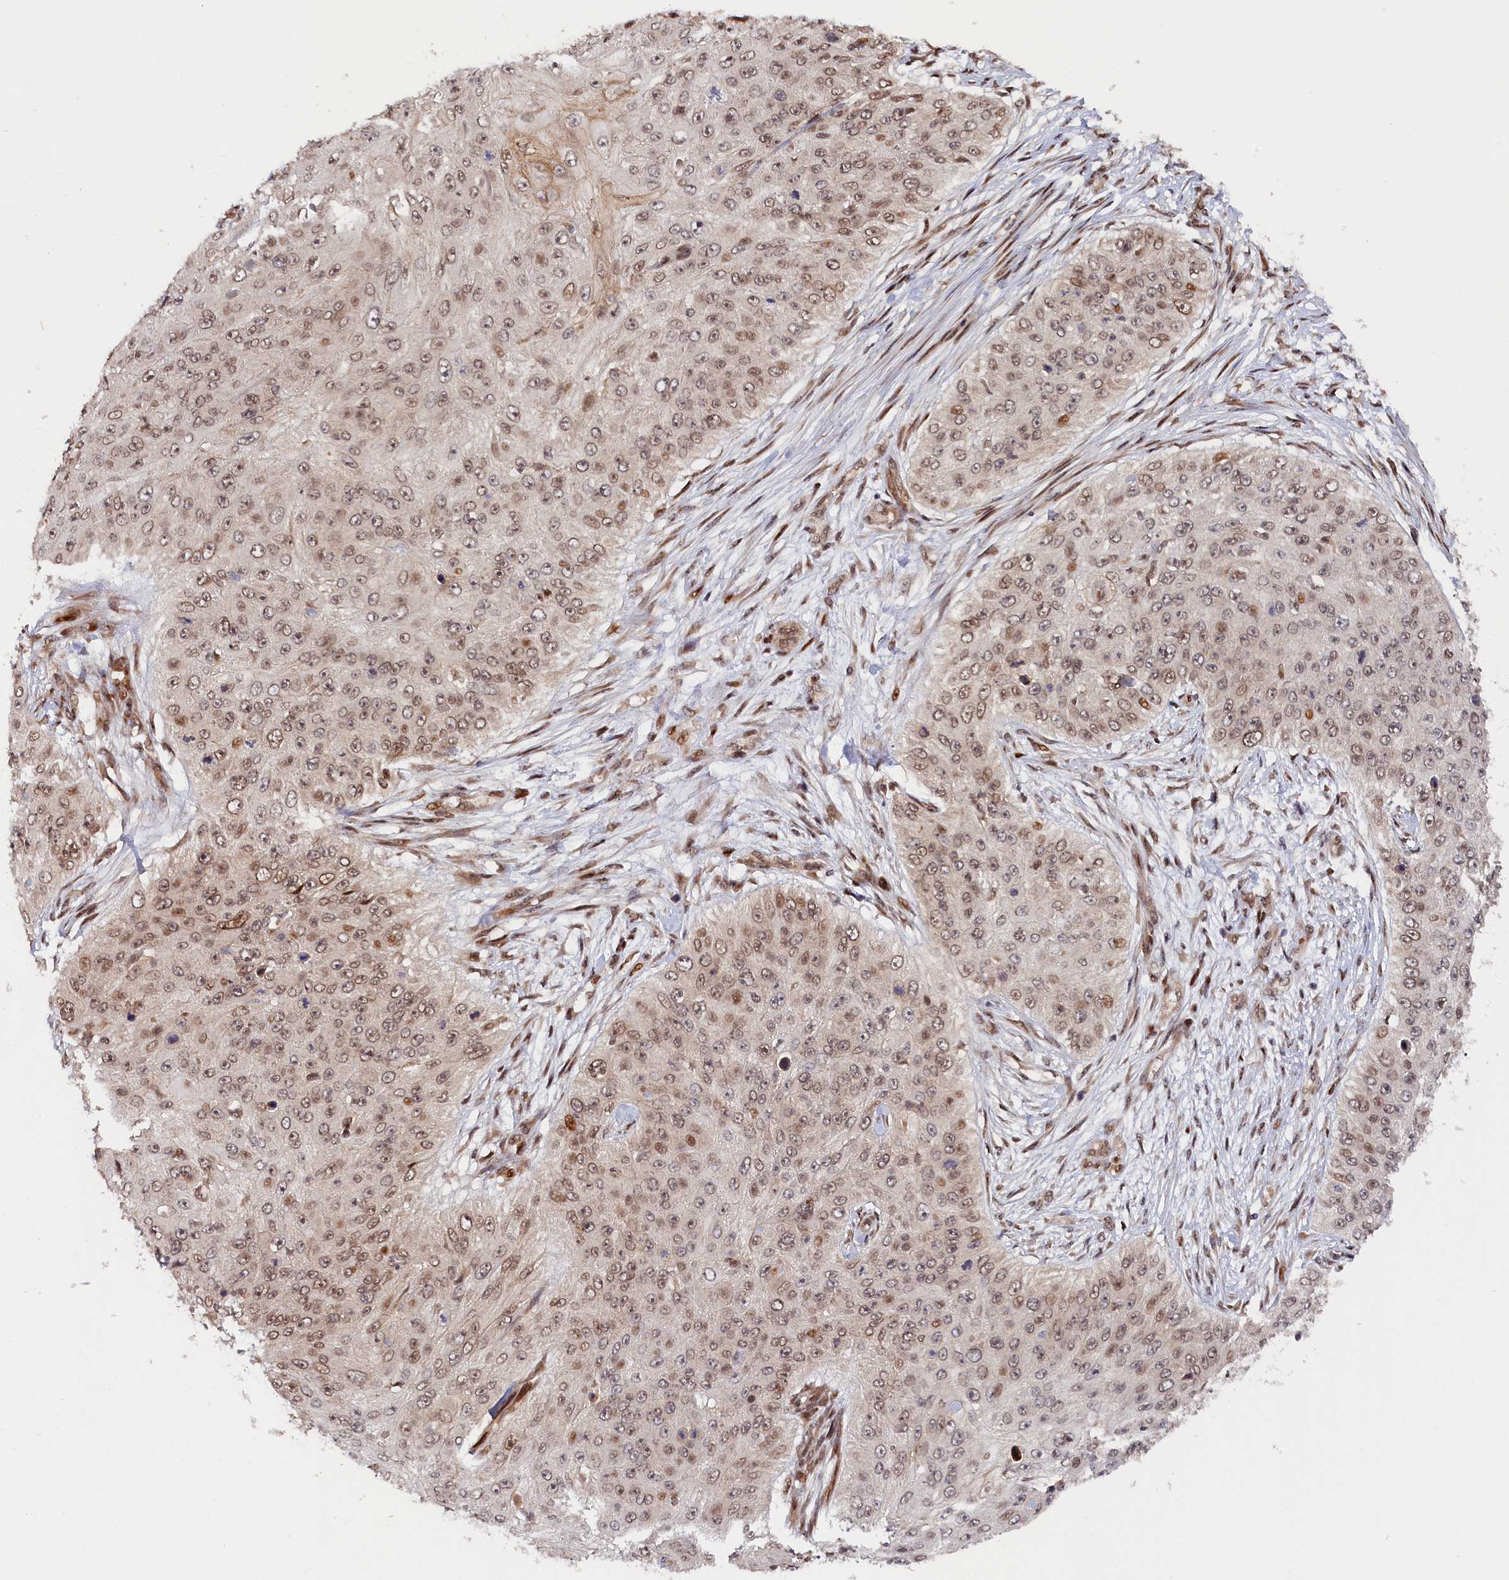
{"staining": {"intensity": "moderate", "quantity": ">75%", "location": "nuclear"}, "tissue": "skin cancer", "cell_type": "Tumor cells", "image_type": "cancer", "snomed": [{"axis": "morphology", "description": "Squamous cell carcinoma, NOS"}, {"axis": "topography", "description": "Skin"}], "caption": "The immunohistochemical stain shows moderate nuclear staining in tumor cells of skin cancer (squamous cell carcinoma) tissue. Nuclei are stained in blue.", "gene": "ANKRD24", "patient": {"sex": "female", "age": 80}}